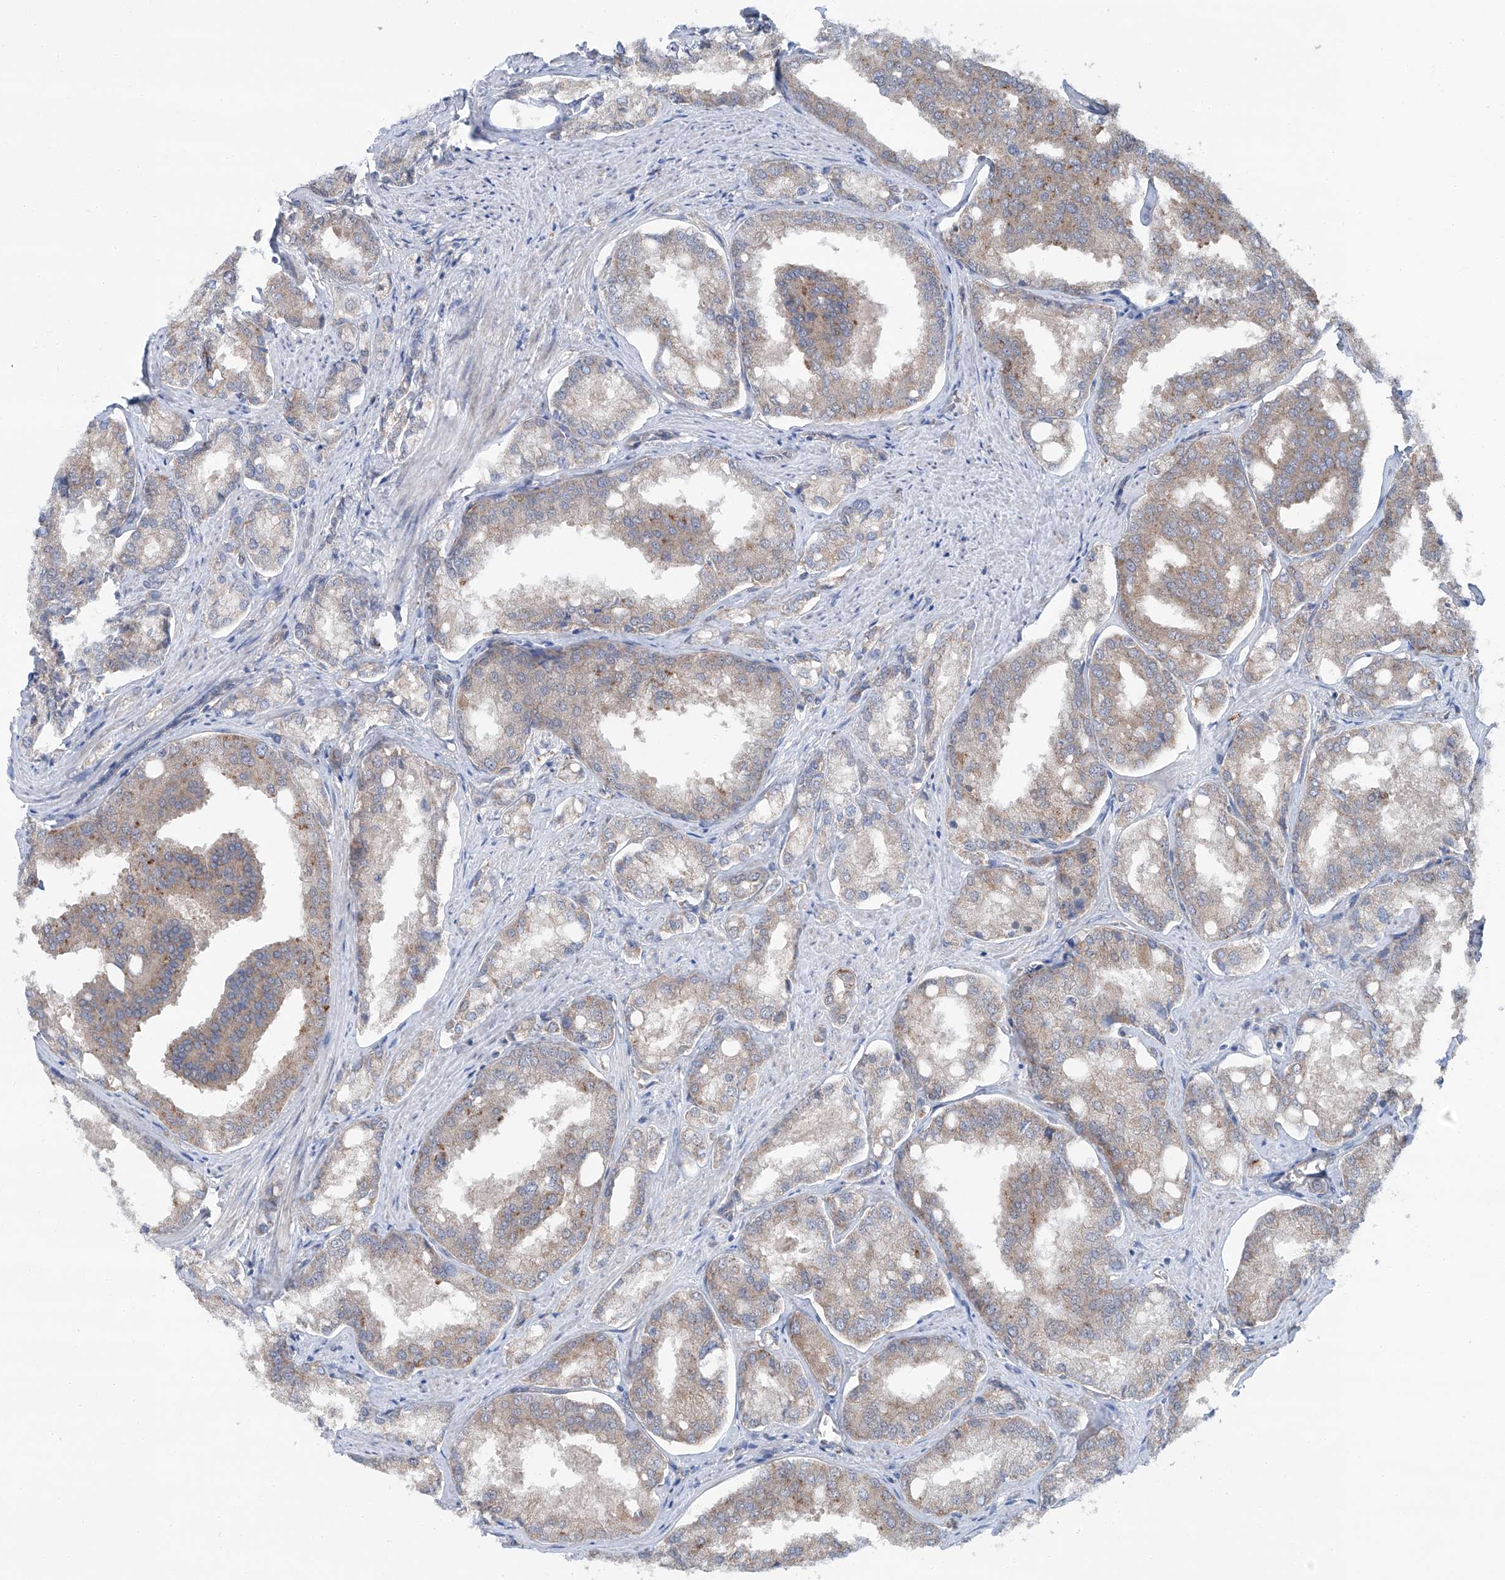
{"staining": {"intensity": "weak", "quantity": "25%-75%", "location": "cytoplasmic/membranous"}, "tissue": "prostate cancer", "cell_type": "Tumor cells", "image_type": "cancer", "snomed": [{"axis": "morphology", "description": "Adenocarcinoma, High grade"}, {"axis": "topography", "description": "Prostate"}], "caption": "Prostate cancer stained with immunohistochemistry (IHC) shows weak cytoplasmic/membranous staining in approximately 25%-75% of tumor cells.", "gene": "SIX4", "patient": {"sex": "male", "age": 50}}